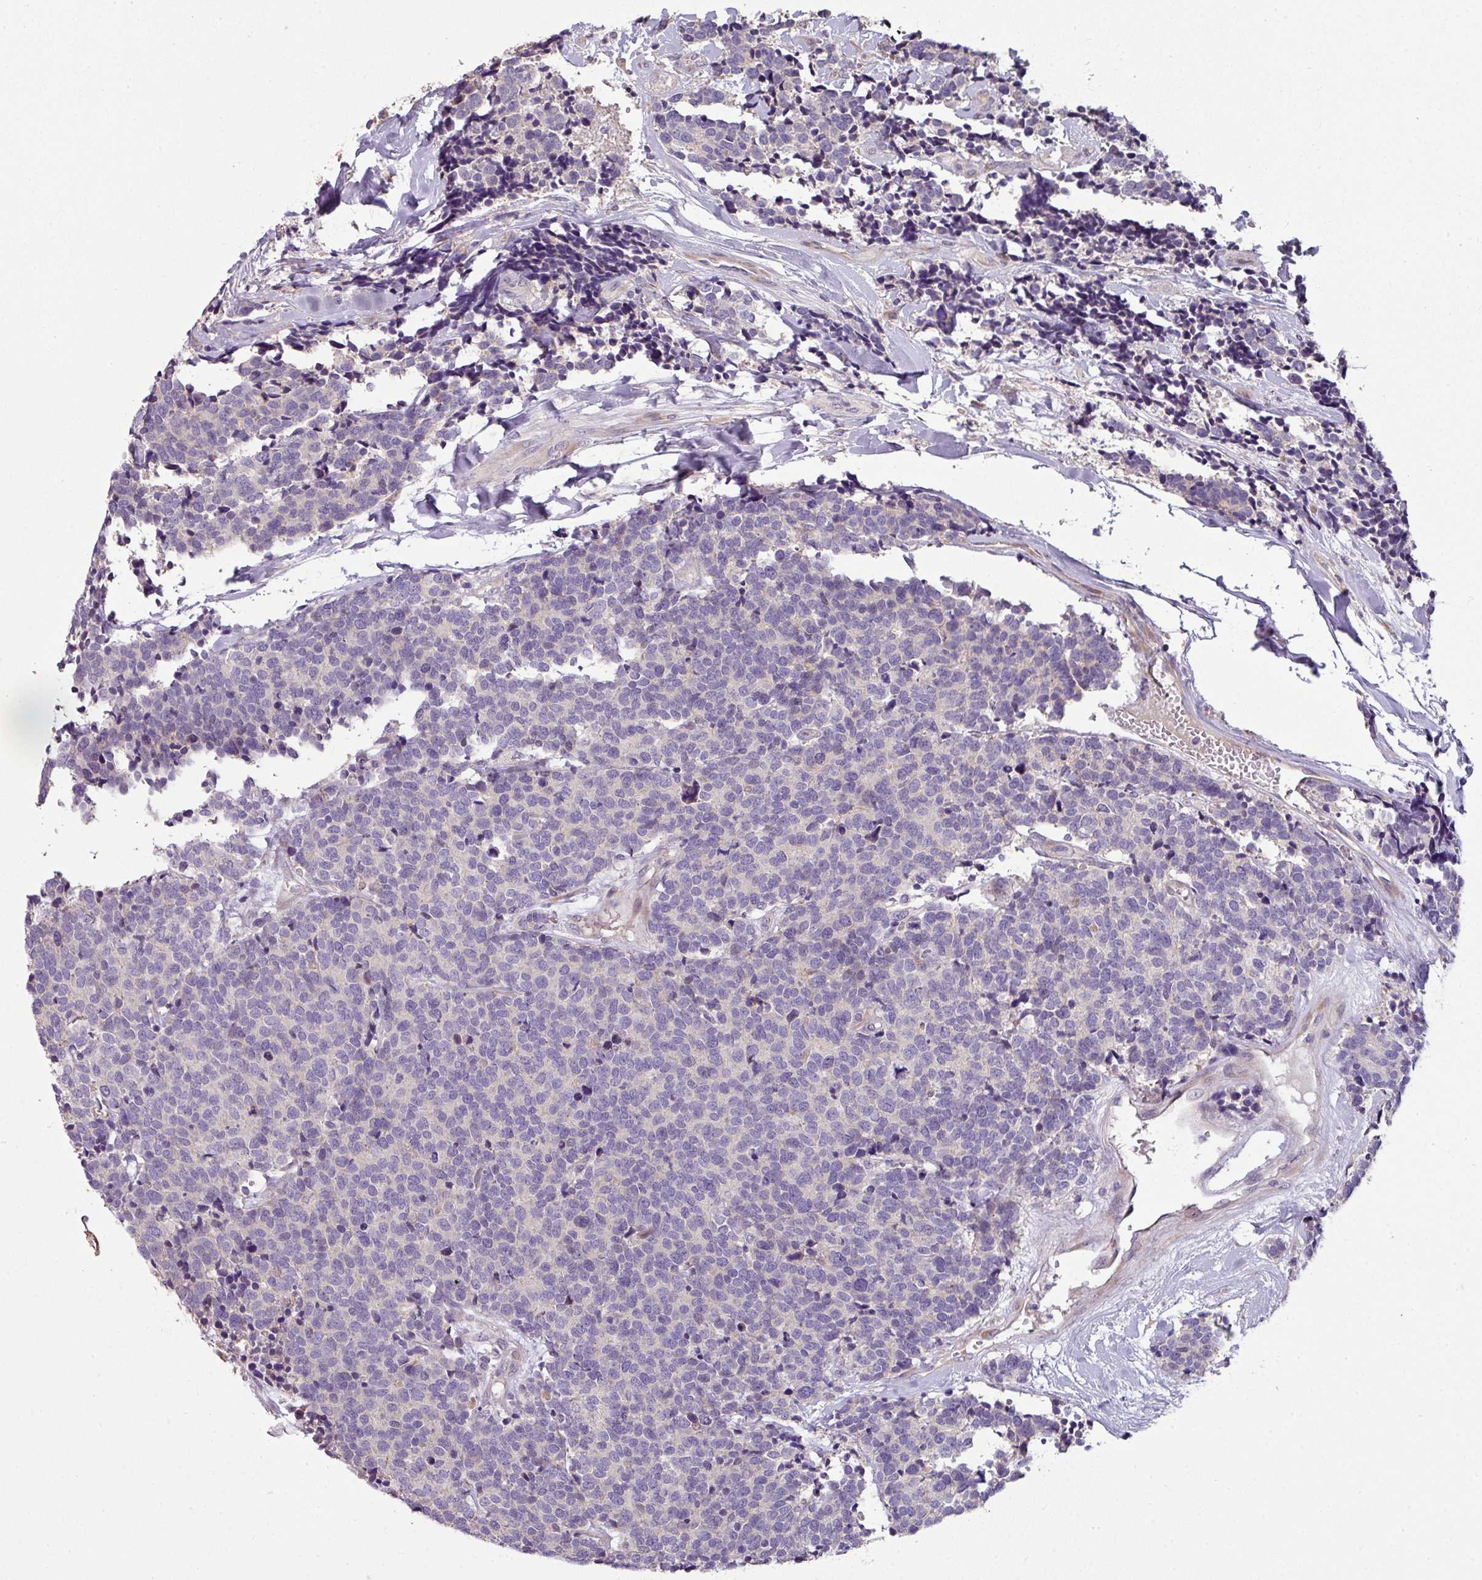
{"staining": {"intensity": "negative", "quantity": "none", "location": "none"}, "tissue": "carcinoid", "cell_type": "Tumor cells", "image_type": "cancer", "snomed": [{"axis": "morphology", "description": "Carcinoid, malignant, NOS"}, {"axis": "topography", "description": "Skin"}], "caption": "Immunohistochemistry micrograph of neoplastic tissue: human carcinoid stained with DAB (3,3'-diaminobenzidine) exhibits no significant protein staining in tumor cells.", "gene": "LRRC9", "patient": {"sex": "female", "age": 79}}